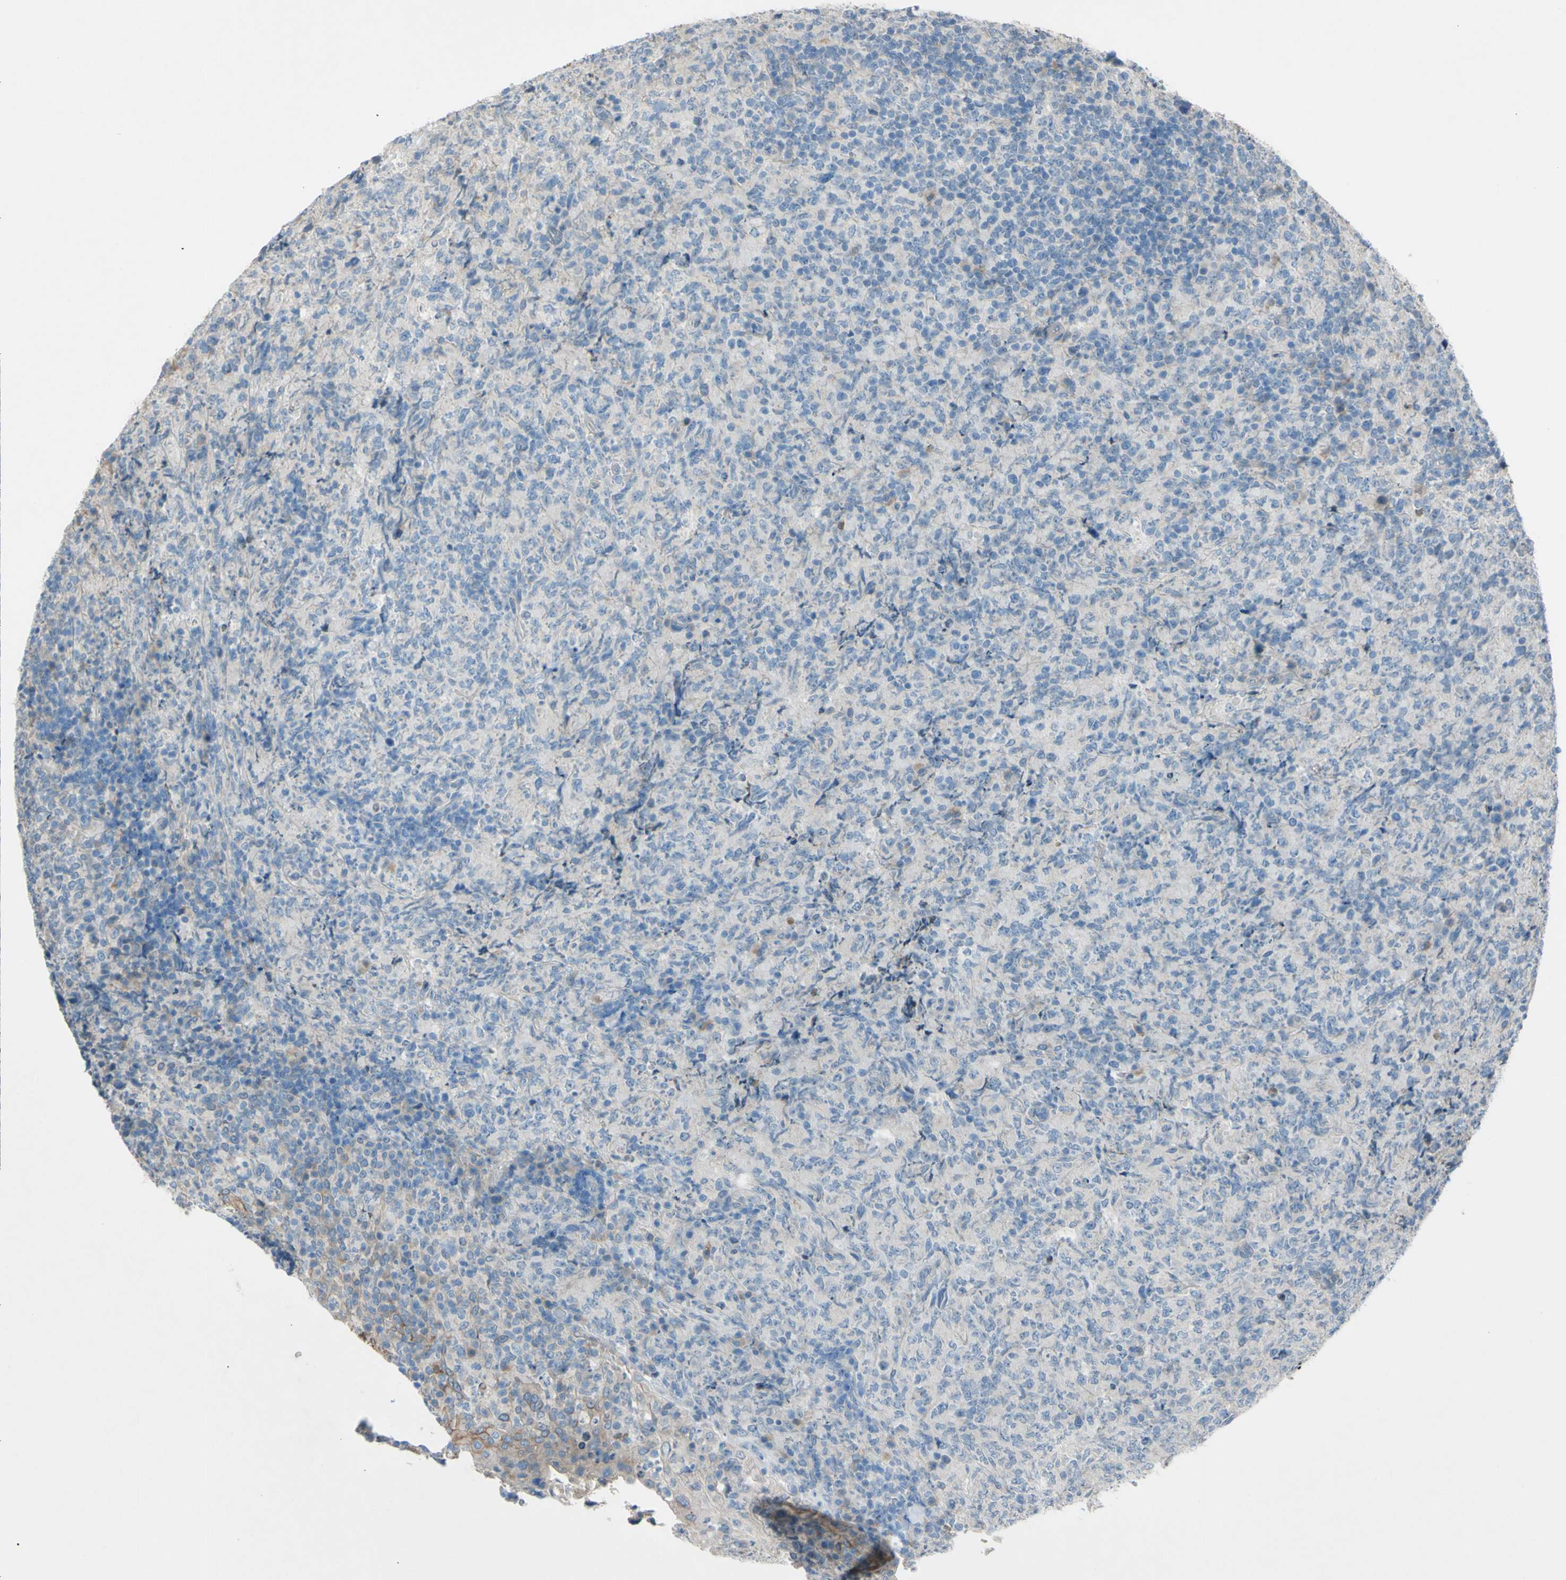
{"staining": {"intensity": "negative", "quantity": "none", "location": "none"}, "tissue": "lymphoma", "cell_type": "Tumor cells", "image_type": "cancer", "snomed": [{"axis": "morphology", "description": "Malignant lymphoma, non-Hodgkin's type, High grade"}, {"axis": "topography", "description": "Tonsil"}], "caption": "Tumor cells are negative for protein expression in human malignant lymphoma, non-Hodgkin's type (high-grade). (DAB (3,3'-diaminobenzidine) immunohistochemistry, high magnification).", "gene": "ATRN", "patient": {"sex": "female", "age": 36}}